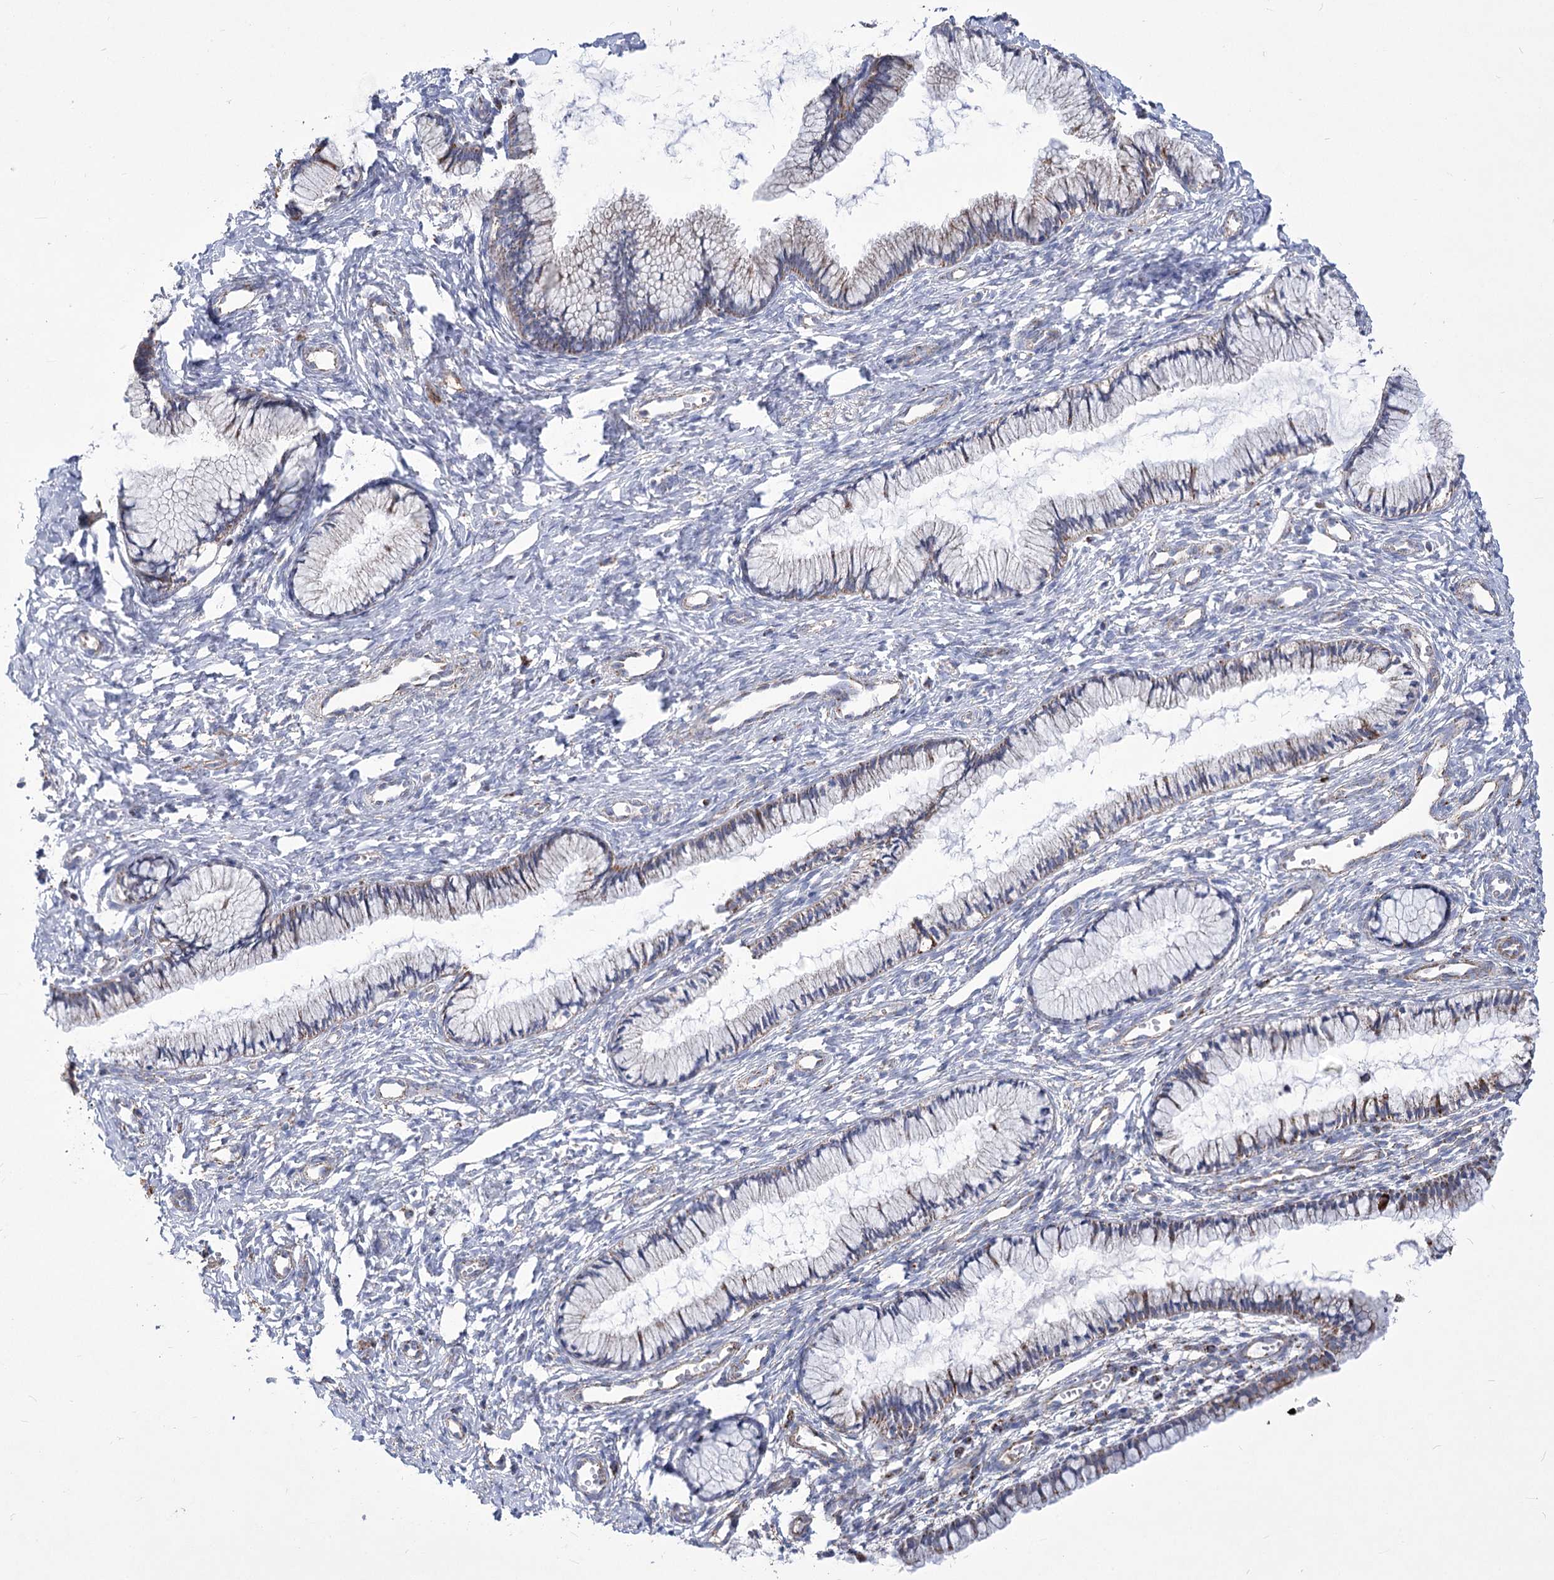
{"staining": {"intensity": "weak", "quantity": "<25%", "location": "cytoplasmic/membranous"}, "tissue": "cervix", "cell_type": "Glandular cells", "image_type": "normal", "snomed": [{"axis": "morphology", "description": "Normal tissue, NOS"}, {"axis": "topography", "description": "Cervix"}], "caption": "Glandular cells show no significant staining in unremarkable cervix. (DAB (3,3'-diaminobenzidine) IHC with hematoxylin counter stain).", "gene": "PDHB", "patient": {"sex": "female", "age": 27}}